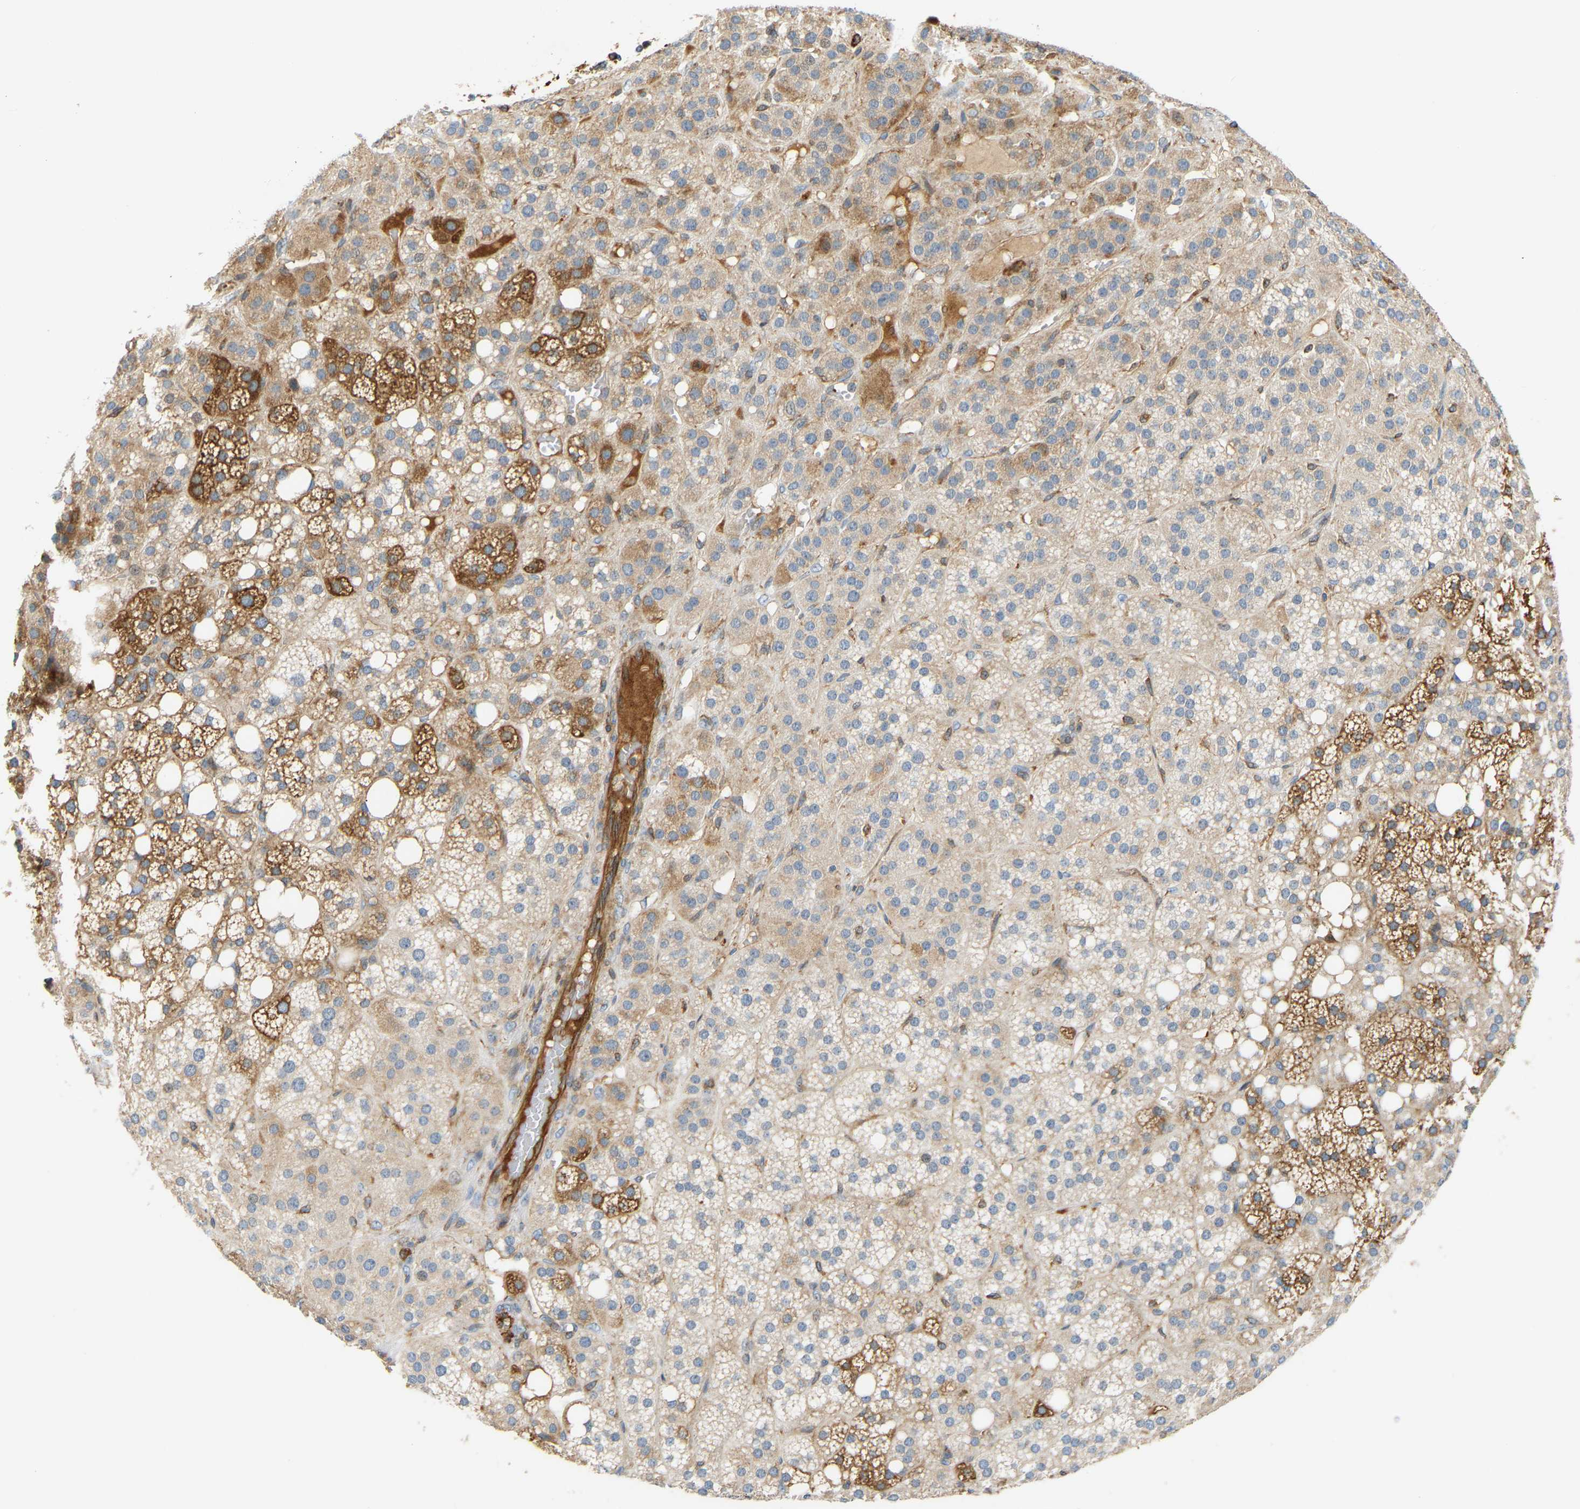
{"staining": {"intensity": "moderate", "quantity": "25%-75%", "location": "cytoplasmic/membranous"}, "tissue": "adrenal gland", "cell_type": "Glandular cells", "image_type": "normal", "snomed": [{"axis": "morphology", "description": "Normal tissue, NOS"}, {"axis": "topography", "description": "Adrenal gland"}], "caption": "Immunohistochemical staining of normal adrenal gland demonstrates 25%-75% levels of moderate cytoplasmic/membranous protein expression in approximately 25%-75% of glandular cells. (DAB (3,3'-diaminobenzidine) IHC with brightfield microscopy, high magnification).", "gene": "PLCG2", "patient": {"sex": "female", "age": 59}}